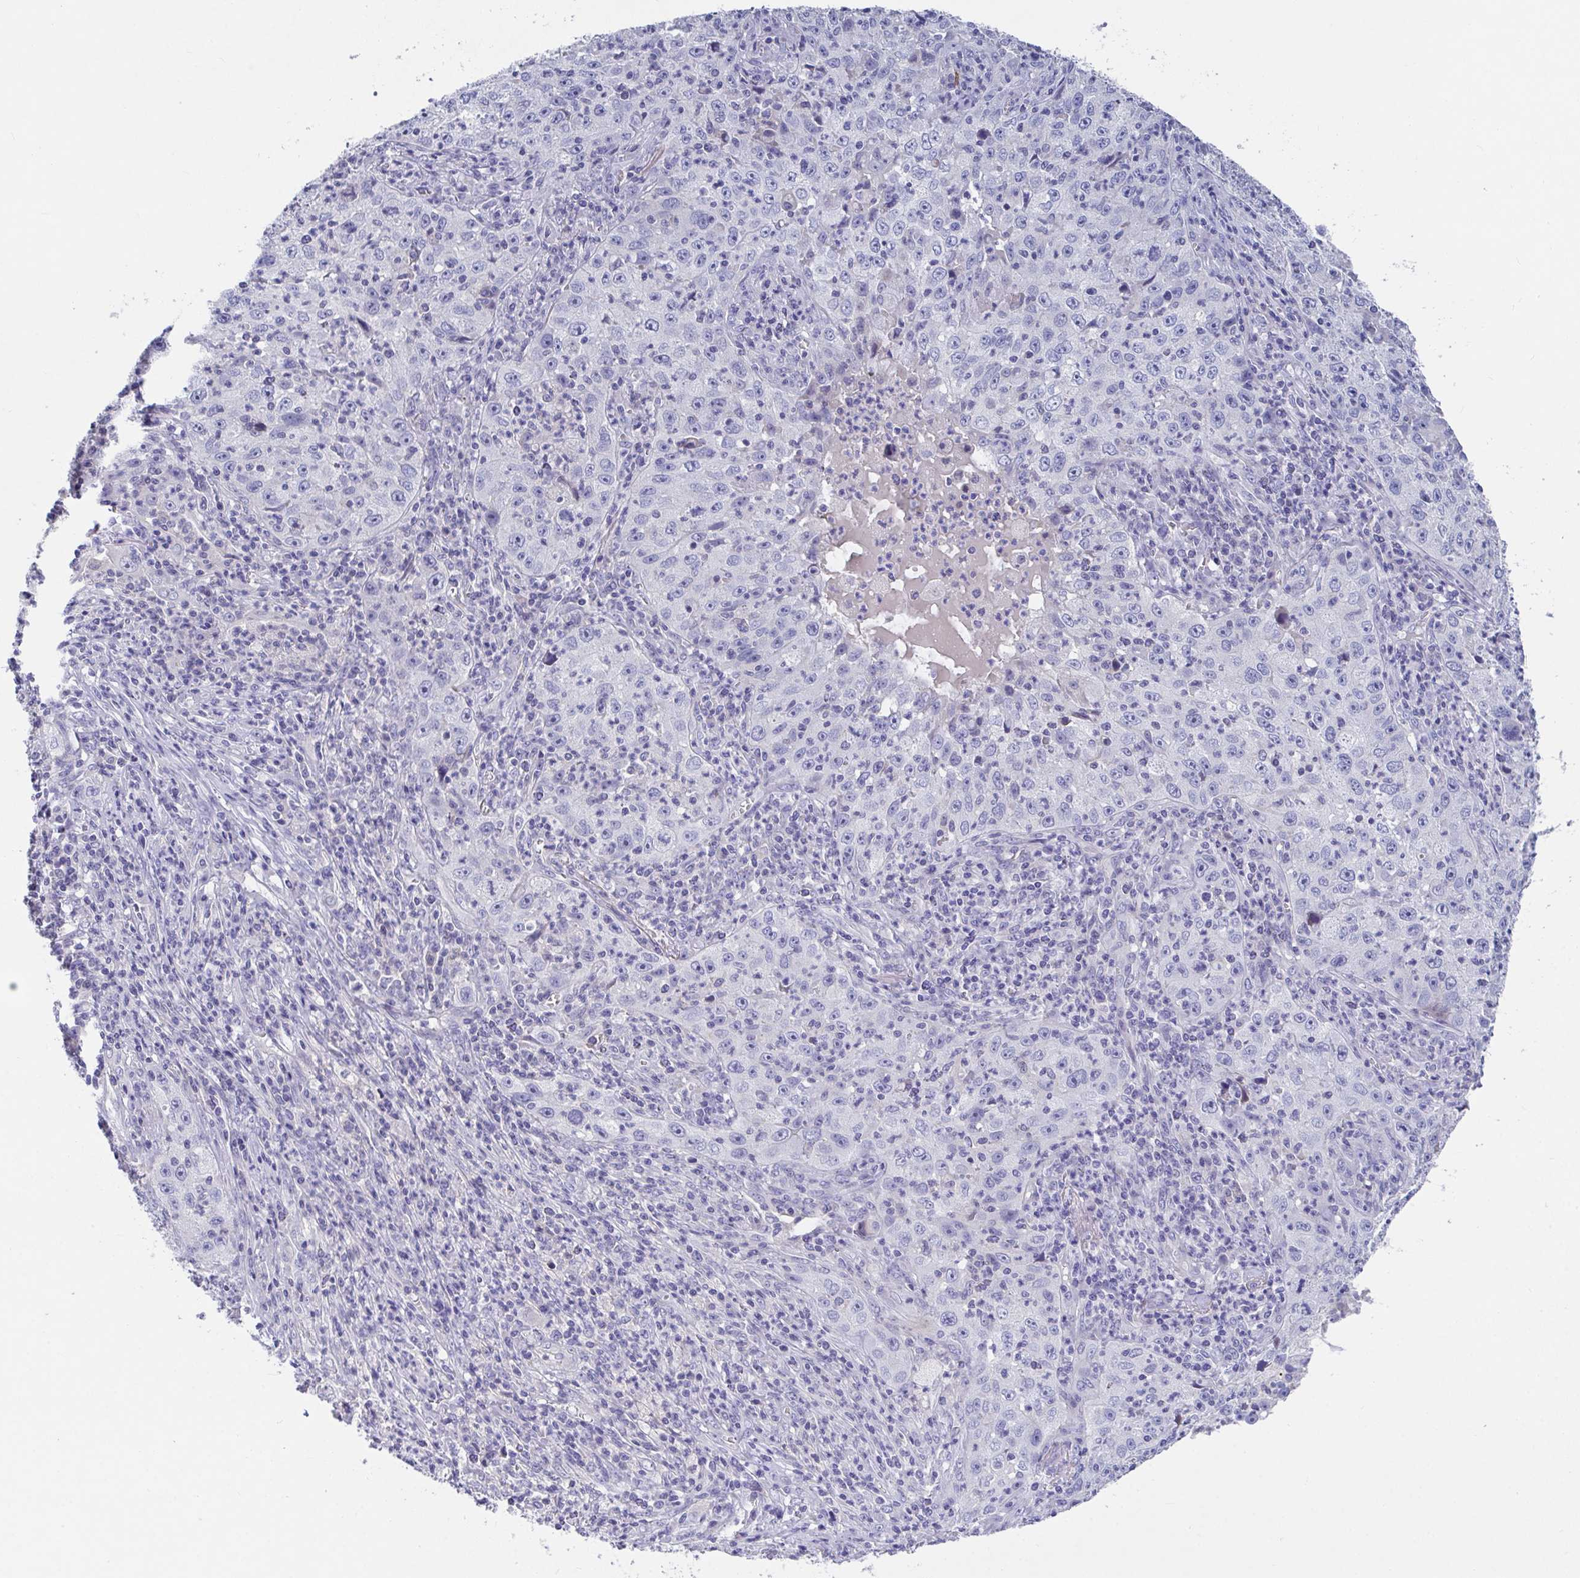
{"staining": {"intensity": "negative", "quantity": "none", "location": "none"}, "tissue": "lung cancer", "cell_type": "Tumor cells", "image_type": "cancer", "snomed": [{"axis": "morphology", "description": "Squamous cell carcinoma, NOS"}, {"axis": "topography", "description": "Lung"}], "caption": "IHC micrograph of human lung cancer stained for a protein (brown), which exhibits no expression in tumor cells.", "gene": "ZNF561", "patient": {"sex": "male", "age": 71}}